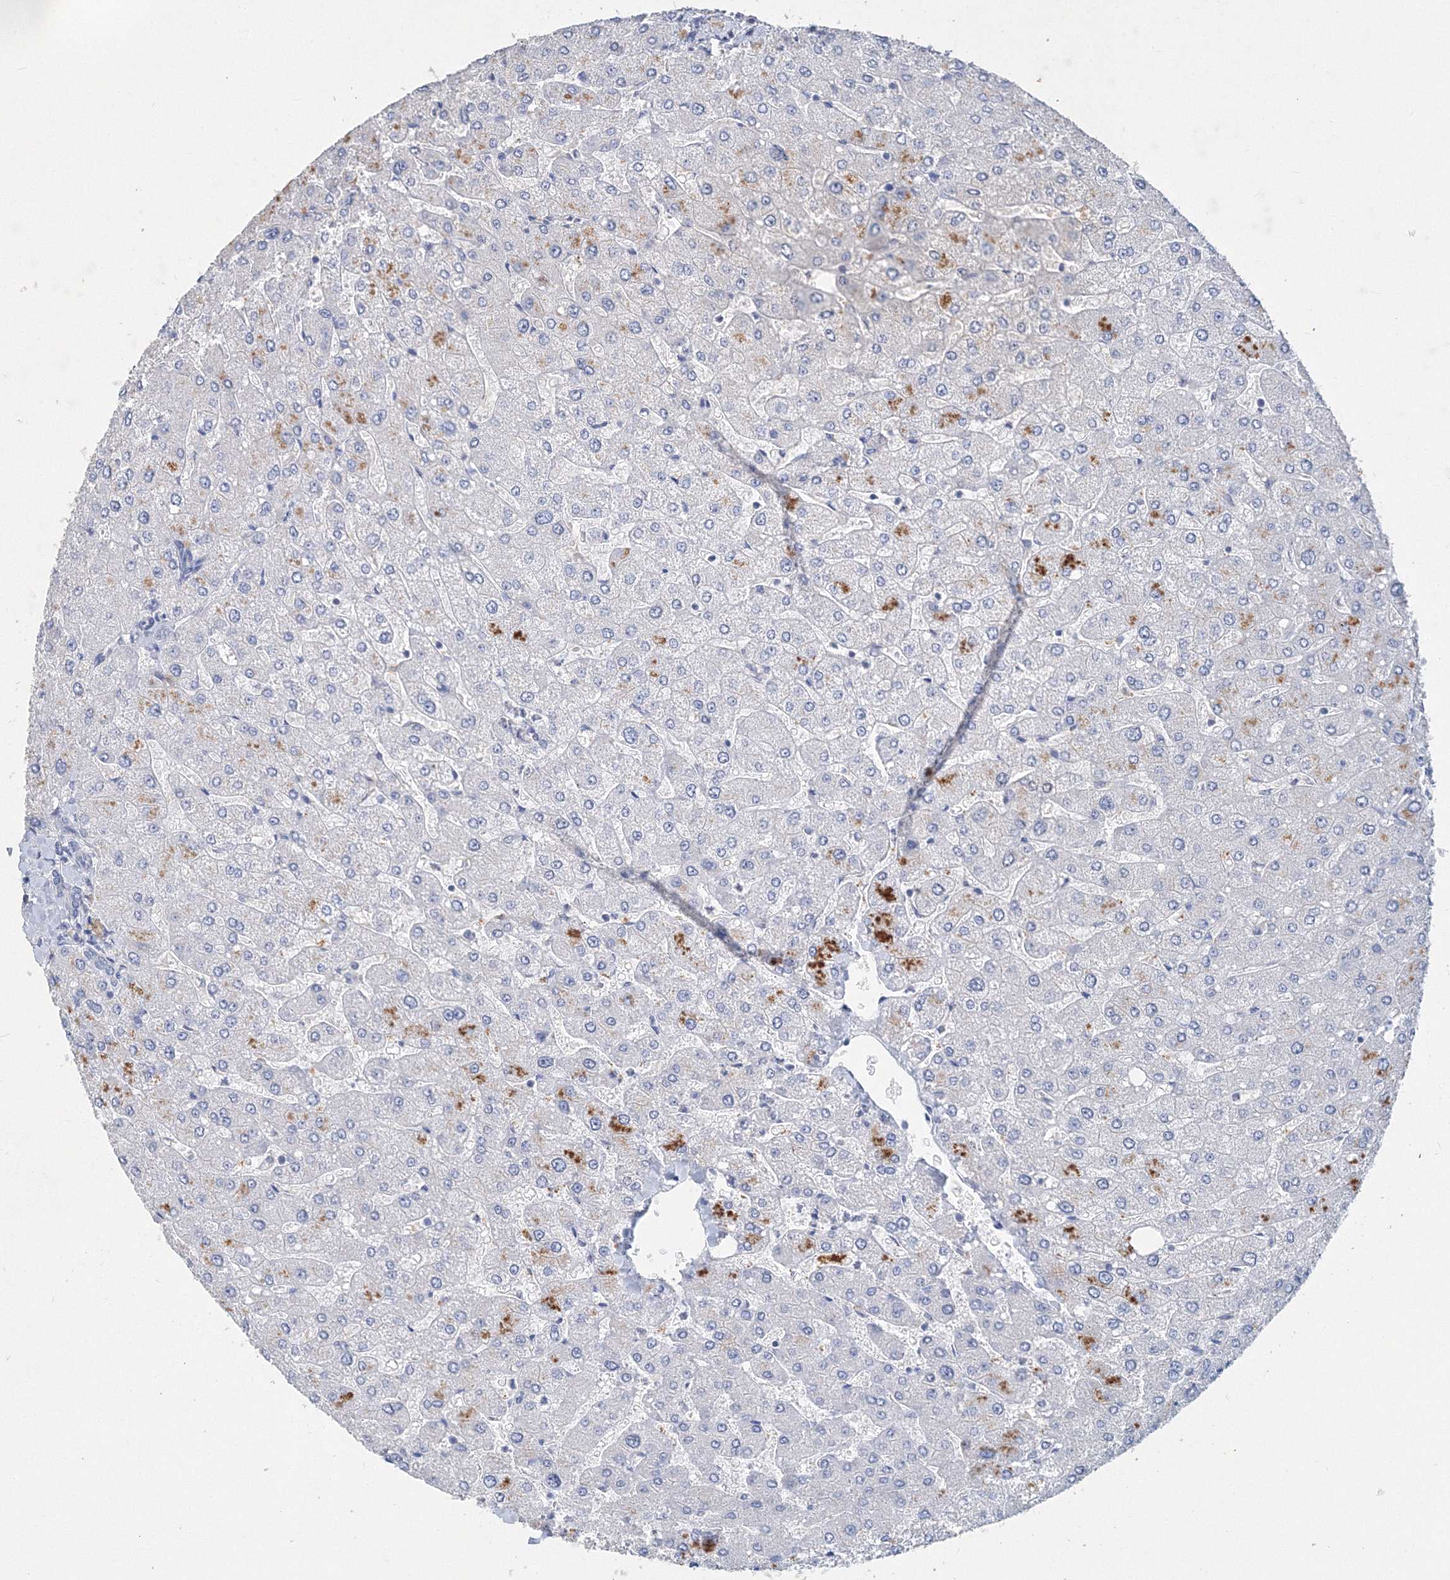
{"staining": {"intensity": "negative", "quantity": "none", "location": "none"}, "tissue": "liver", "cell_type": "Cholangiocytes", "image_type": "normal", "snomed": [{"axis": "morphology", "description": "Normal tissue, NOS"}, {"axis": "topography", "description": "Liver"}], "caption": "Immunohistochemistry photomicrograph of normal liver: liver stained with DAB (3,3'-diaminobenzidine) reveals no significant protein positivity in cholangiocytes.", "gene": "OSBPL6", "patient": {"sex": "male", "age": 55}}